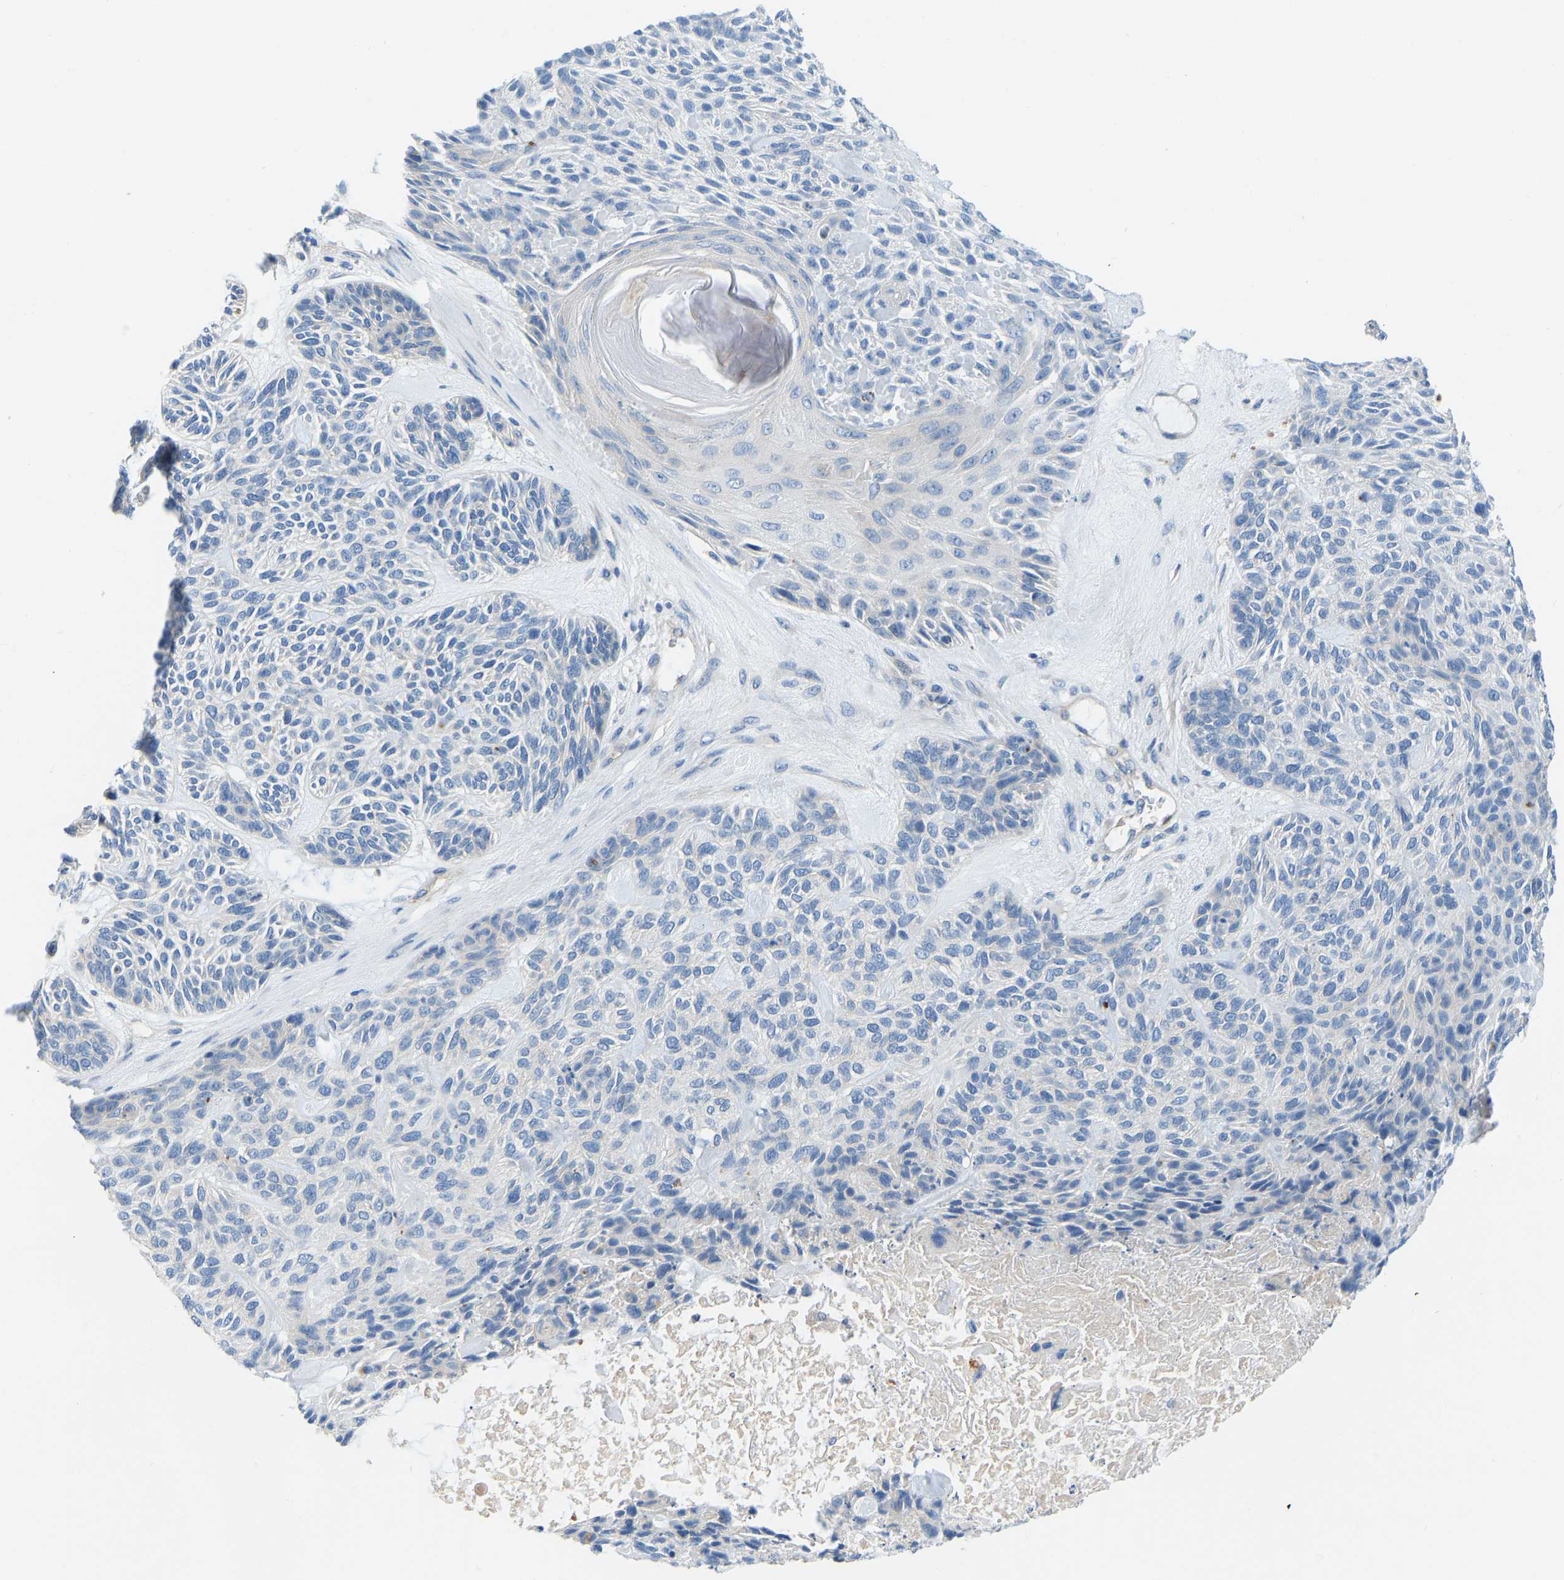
{"staining": {"intensity": "negative", "quantity": "none", "location": "none"}, "tissue": "skin cancer", "cell_type": "Tumor cells", "image_type": "cancer", "snomed": [{"axis": "morphology", "description": "Basal cell carcinoma"}, {"axis": "topography", "description": "Skin"}], "caption": "The IHC photomicrograph has no significant expression in tumor cells of skin basal cell carcinoma tissue. (Brightfield microscopy of DAB IHC at high magnification).", "gene": "CHAD", "patient": {"sex": "male", "age": 55}}